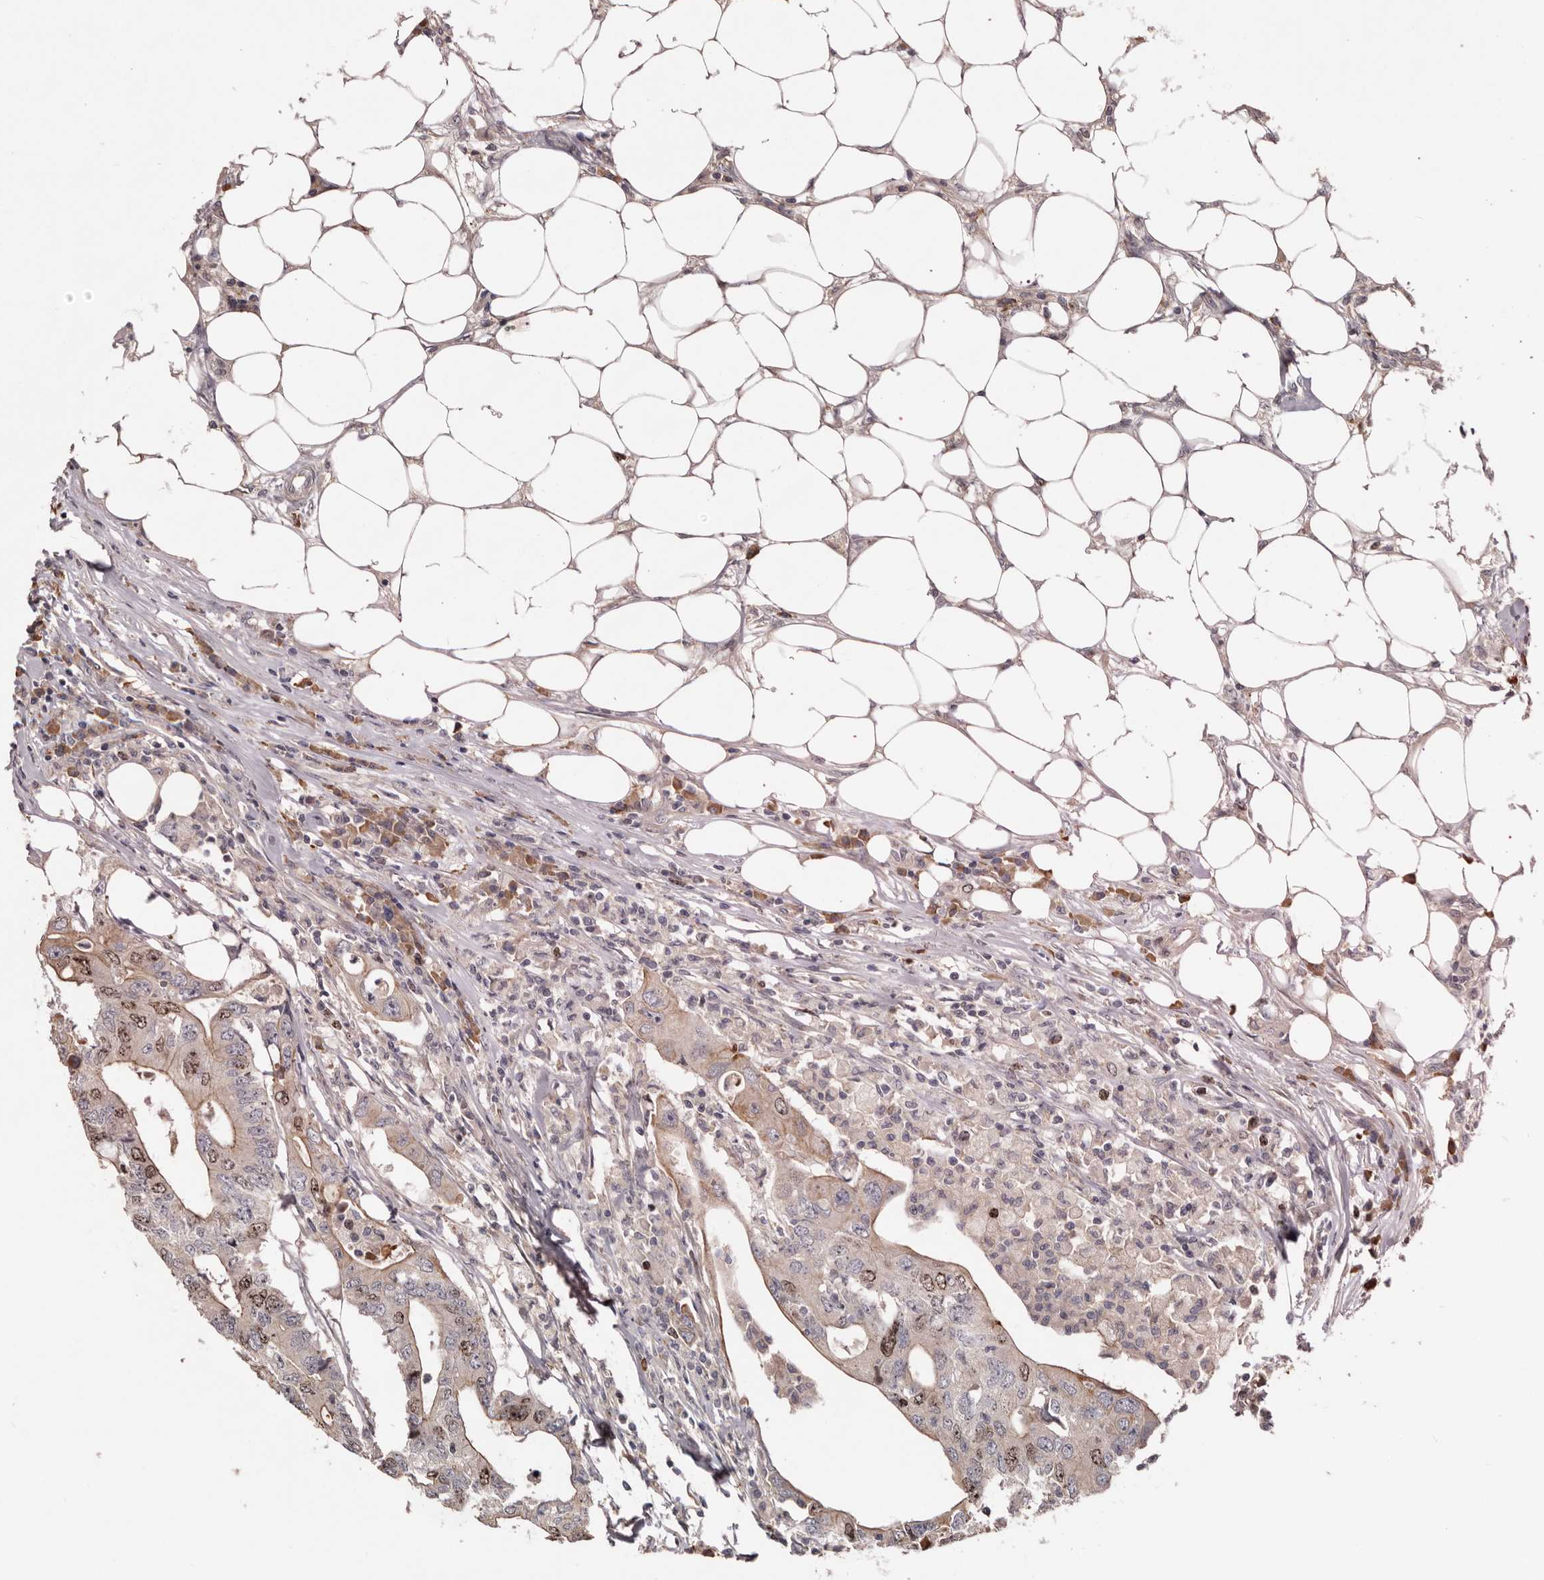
{"staining": {"intensity": "moderate", "quantity": "25%-75%", "location": "nuclear"}, "tissue": "colorectal cancer", "cell_type": "Tumor cells", "image_type": "cancer", "snomed": [{"axis": "morphology", "description": "Adenocarcinoma, NOS"}, {"axis": "topography", "description": "Colon"}], "caption": "Immunohistochemistry (IHC) micrograph of neoplastic tissue: colorectal cancer stained using immunohistochemistry exhibits medium levels of moderate protein expression localized specifically in the nuclear of tumor cells, appearing as a nuclear brown color.", "gene": "CDCA8", "patient": {"sex": "male", "age": 71}}